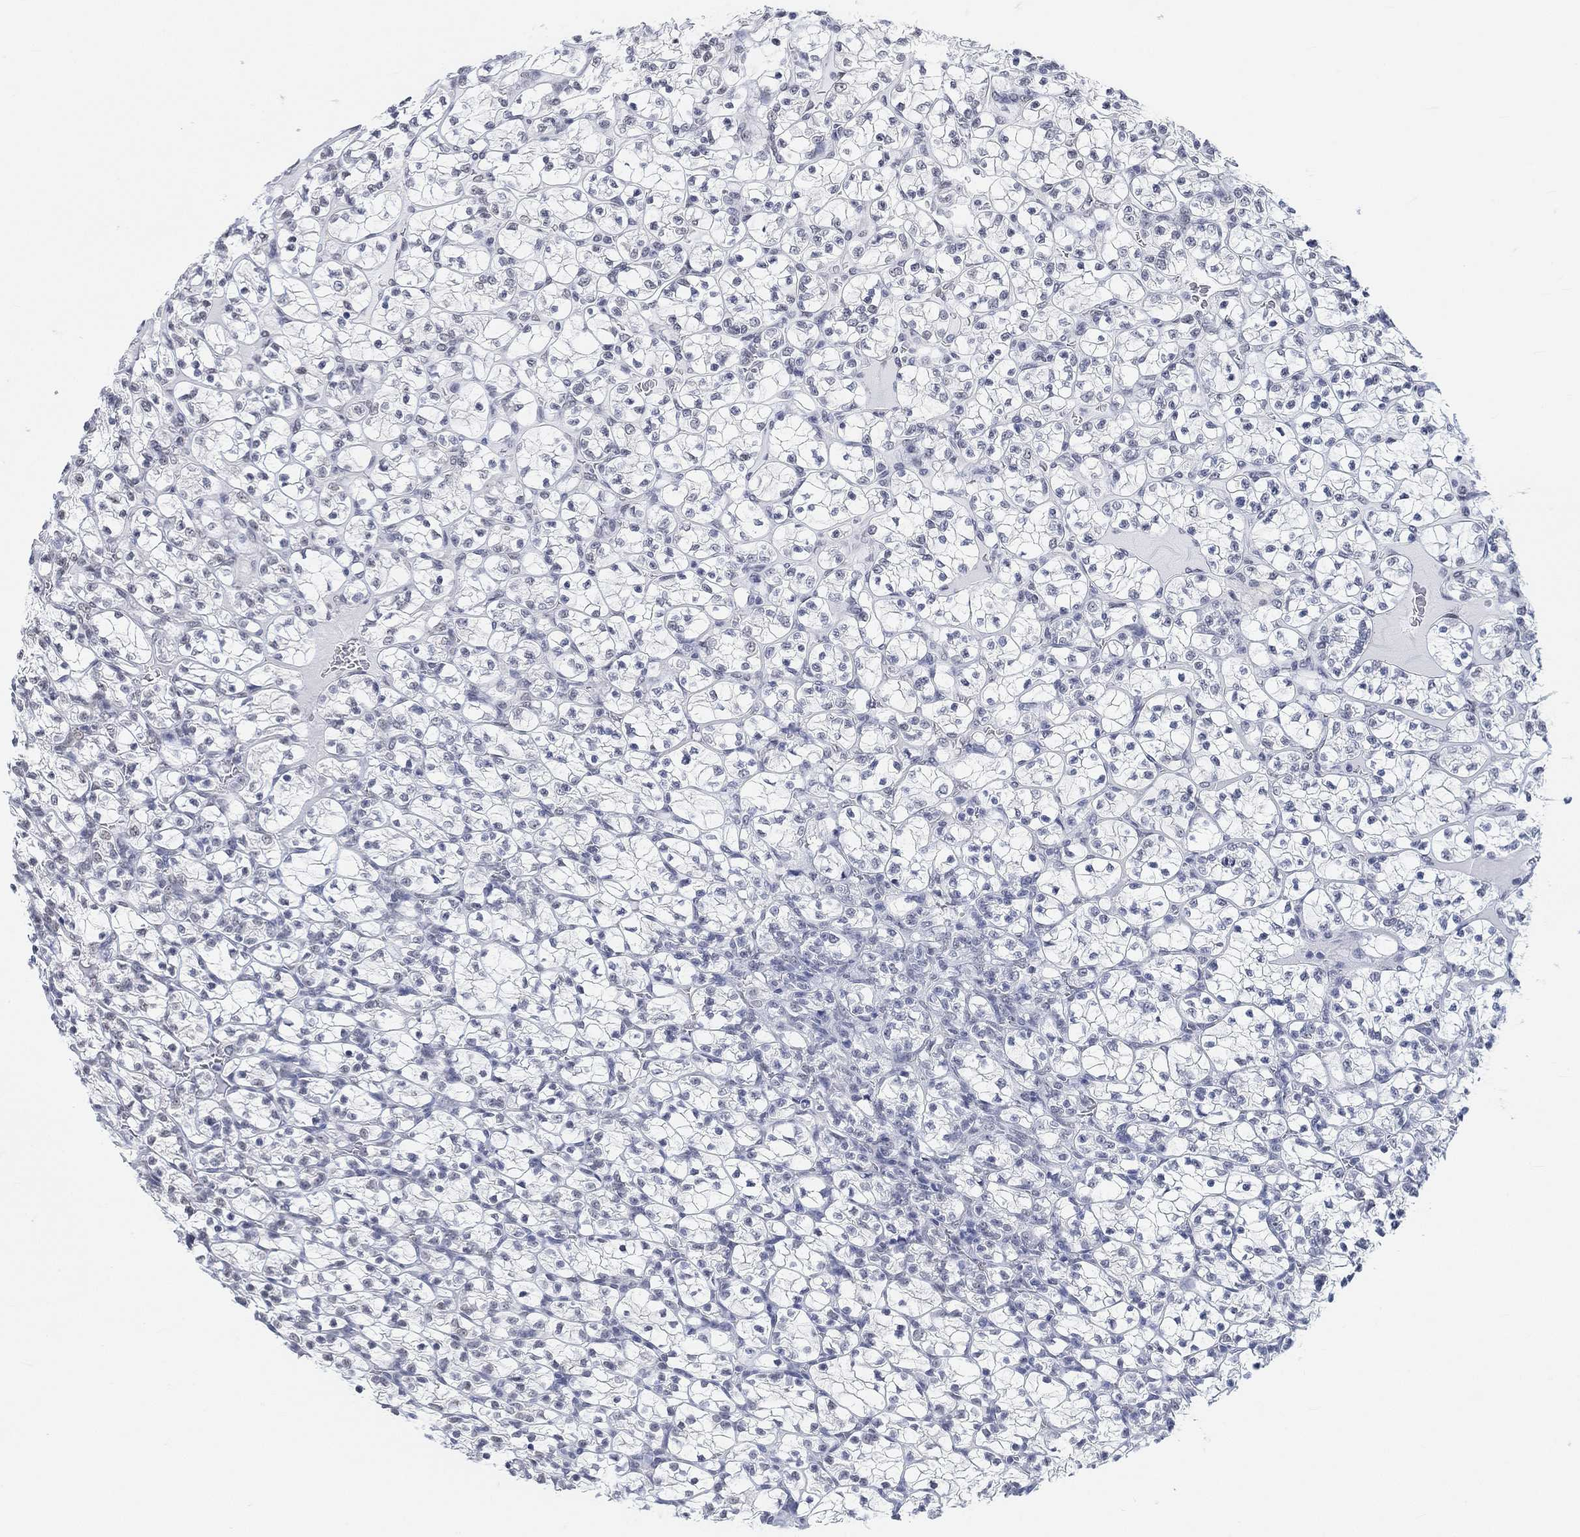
{"staining": {"intensity": "negative", "quantity": "none", "location": "none"}, "tissue": "renal cancer", "cell_type": "Tumor cells", "image_type": "cancer", "snomed": [{"axis": "morphology", "description": "Adenocarcinoma, NOS"}, {"axis": "topography", "description": "Kidney"}], "caption": "There is no significant expression in tumor cells of renal adenocarcinoma.", "gene": "PURG", "patient": {"sex": "female", "age": 89}}